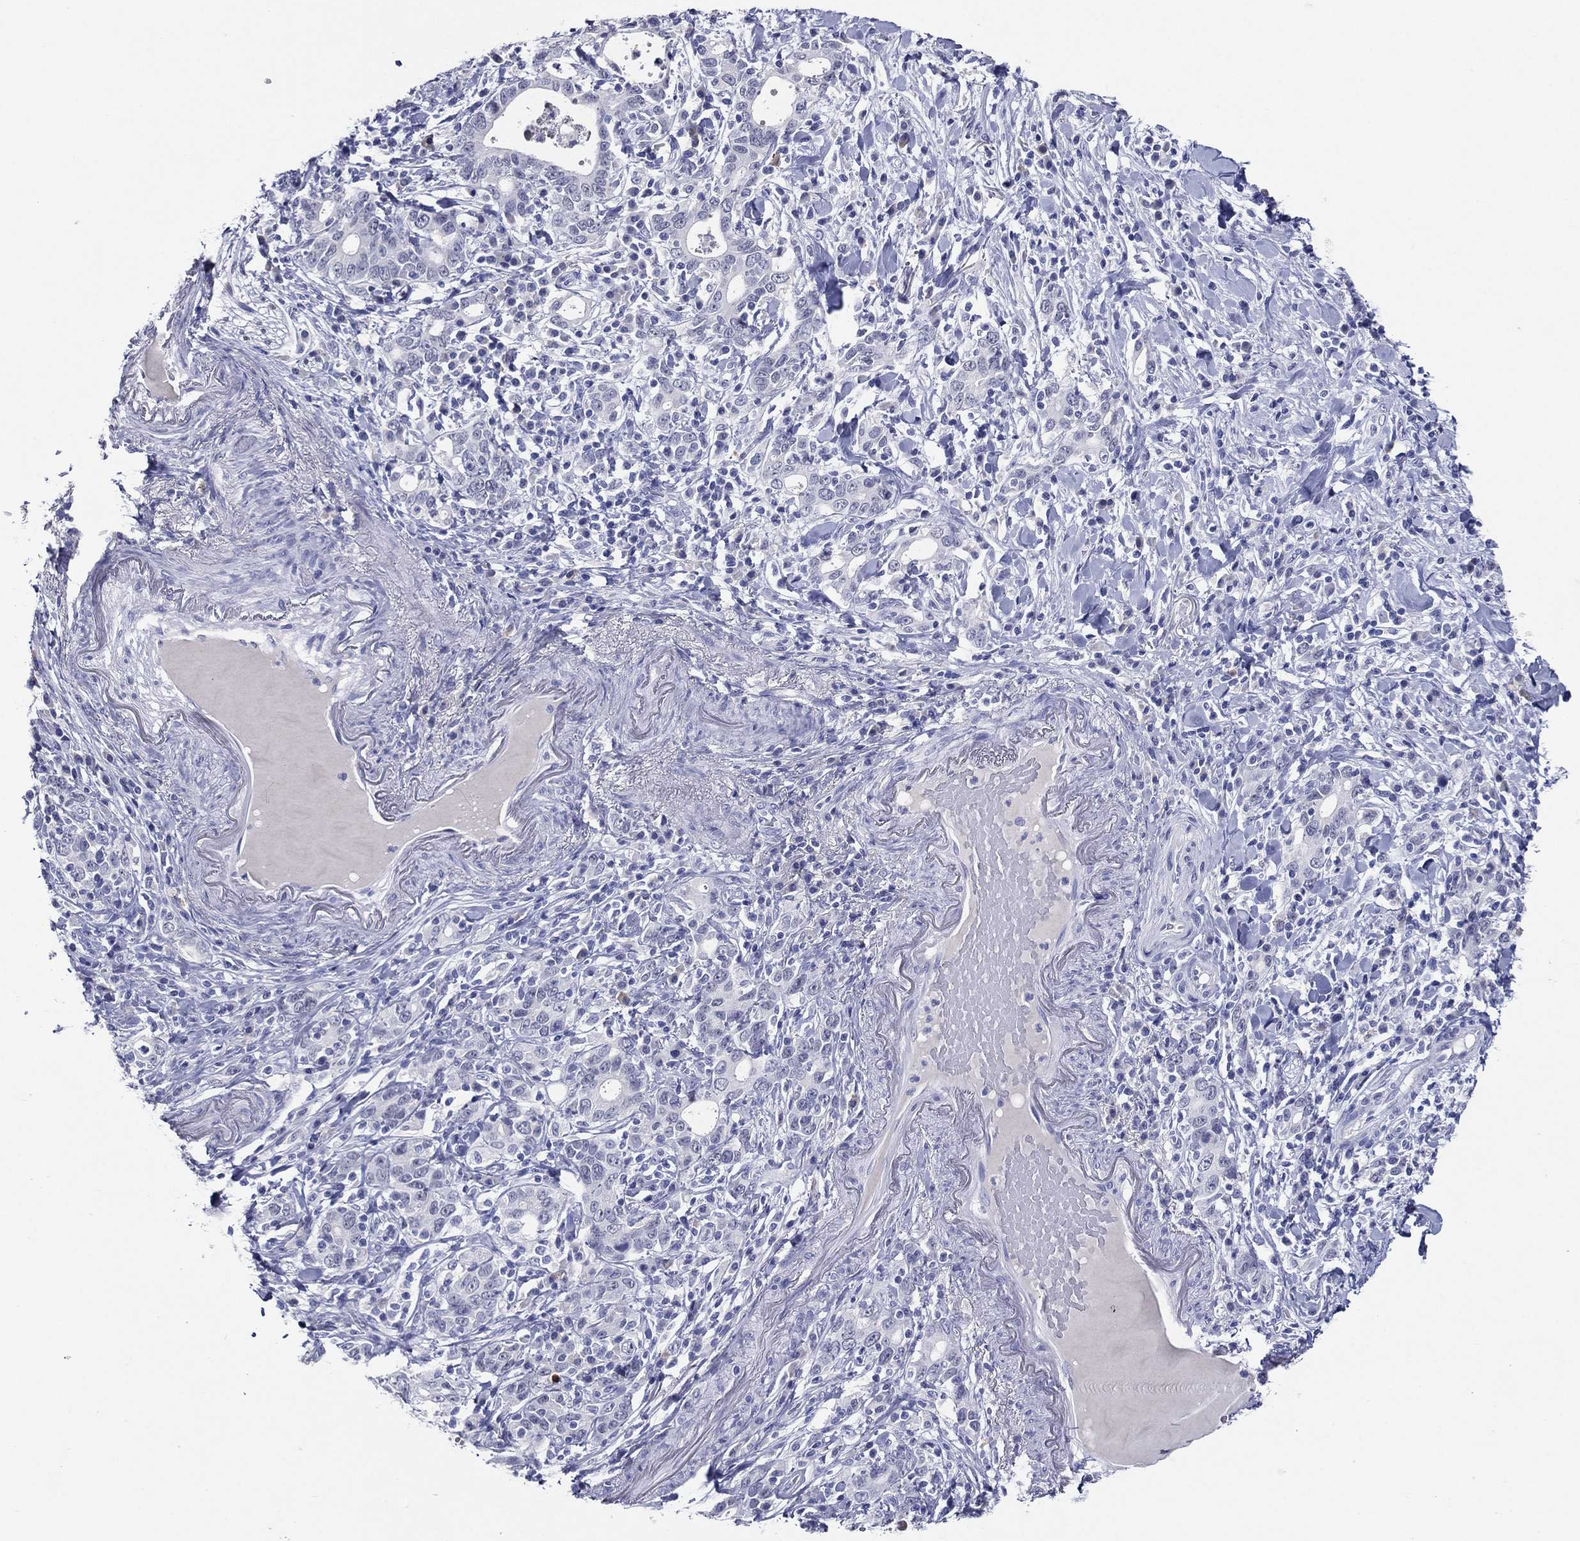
{"staining": {"intensity": "negative", "quantity": "none", "location": "none"}, "tissue": "stomach cancer", "cell_type": "Tumor cells", "image_type": "cancer", "snomed": [{"axis": "morphology", "description": "Adenocarcinoma, NOS"}, {"axis": "topography", "description": "Stomach"}], "caption": "There is no significant staining in tumor cells of adenocarcinoma (stomach).", "gene": "TFAP2A", "patient": {"sex": "male", "age": 79}}